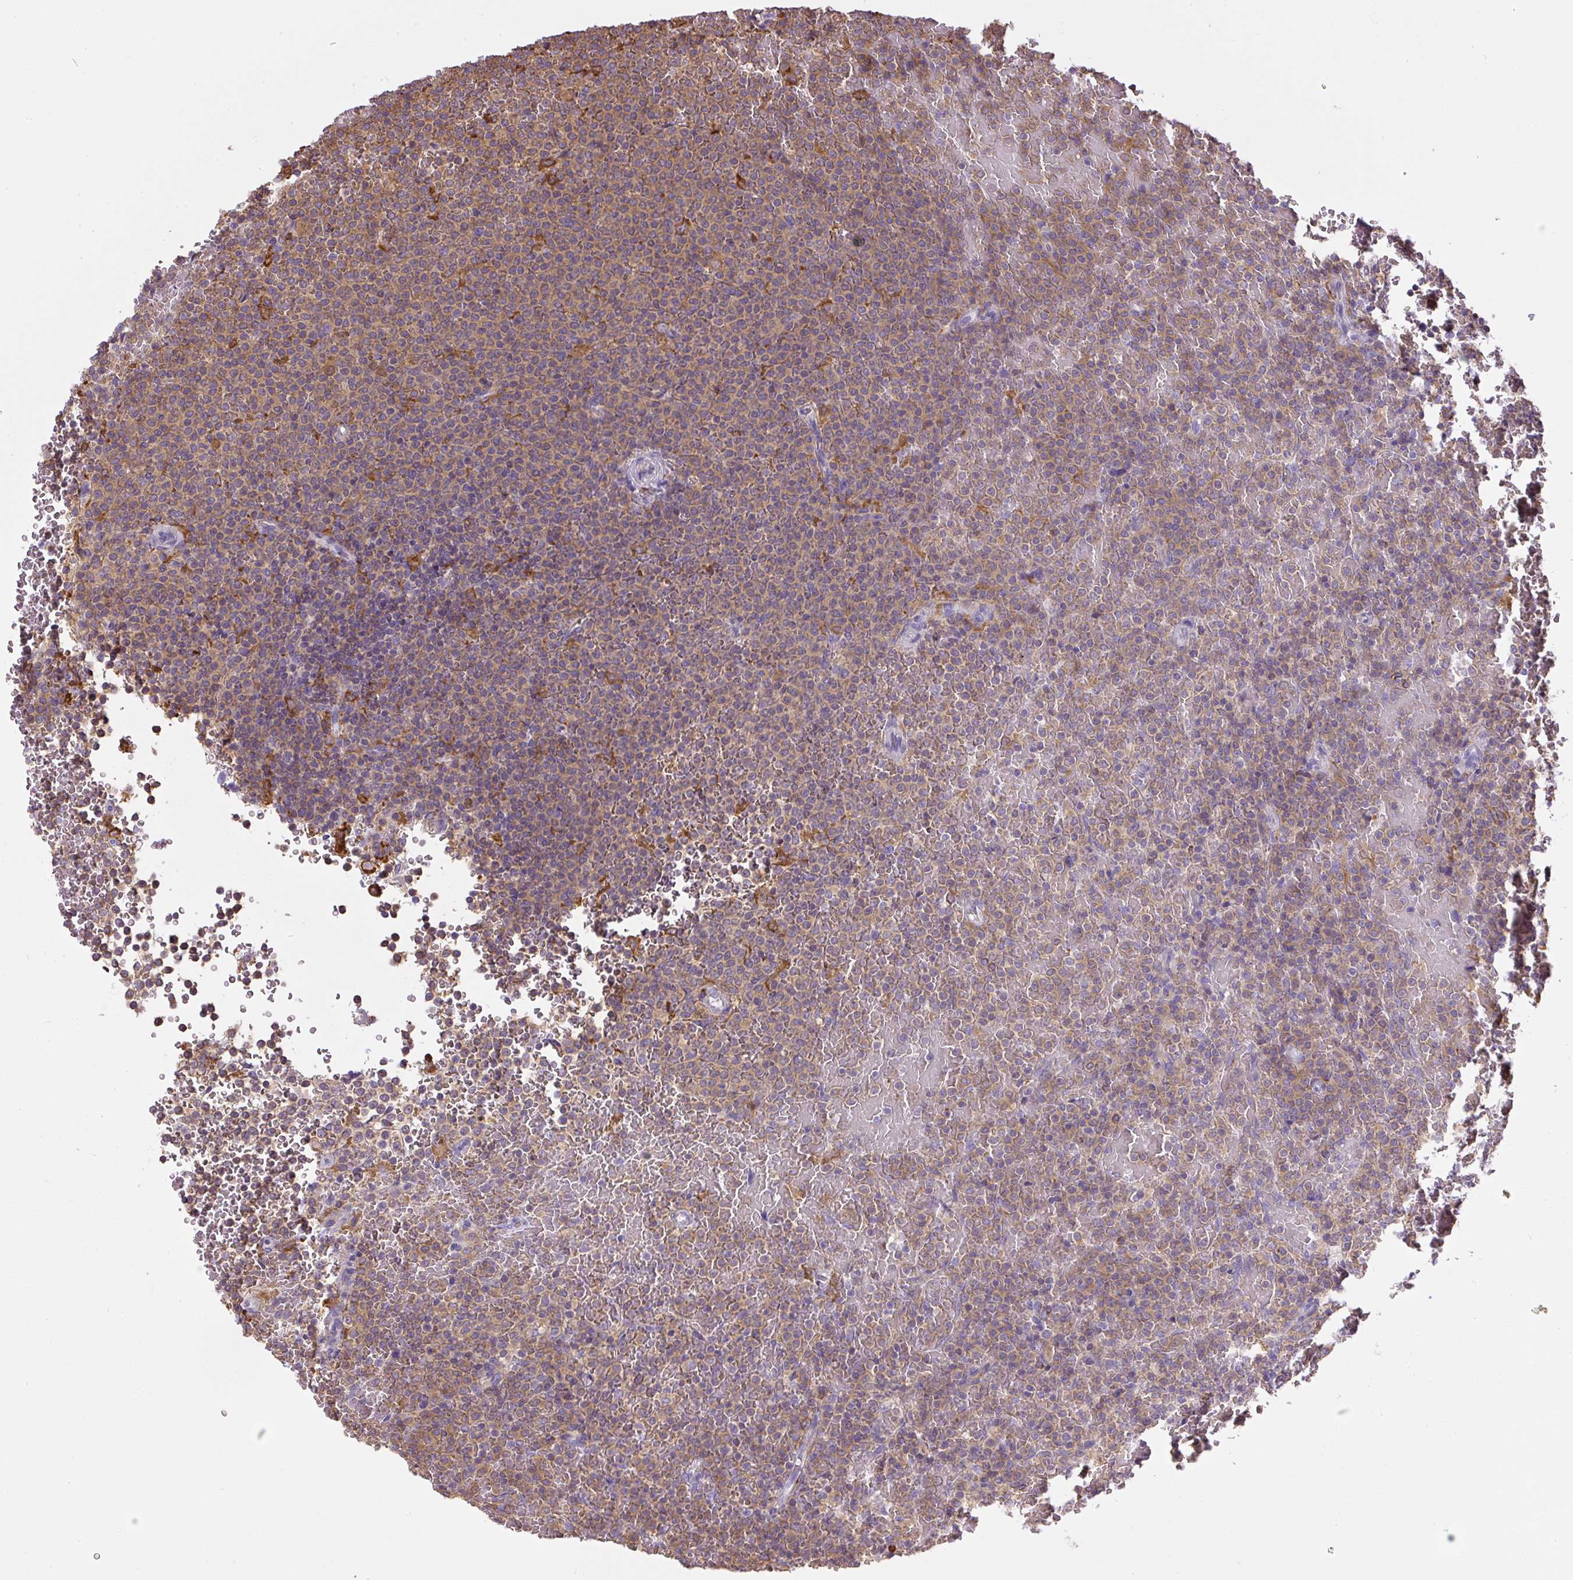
{"staining": {"intensity": "weak", "quantity": ">75%", "location": "cytoplasmic/membranous"}, "tissue": "lymphoma", "cell_type": "Tumor cells", "image_type": "cancer", "snomed": [{"axis": "morphology", "description": "Malignant lymphoma, non-Hodgkin's type, Low grade"}, {"axis": "topography", "description": "Spleen"}], "caption": "Protein staining by immunohistochemistry shows weak cytoplasmic/membranous staining in approximately >75% of tumor cells in lymphoma. (brown staining indicates protein expression, while blue staining denotes nuclei).", "gene": "PIP5KL1", "patient": {"sex": "male", "age": 60}}